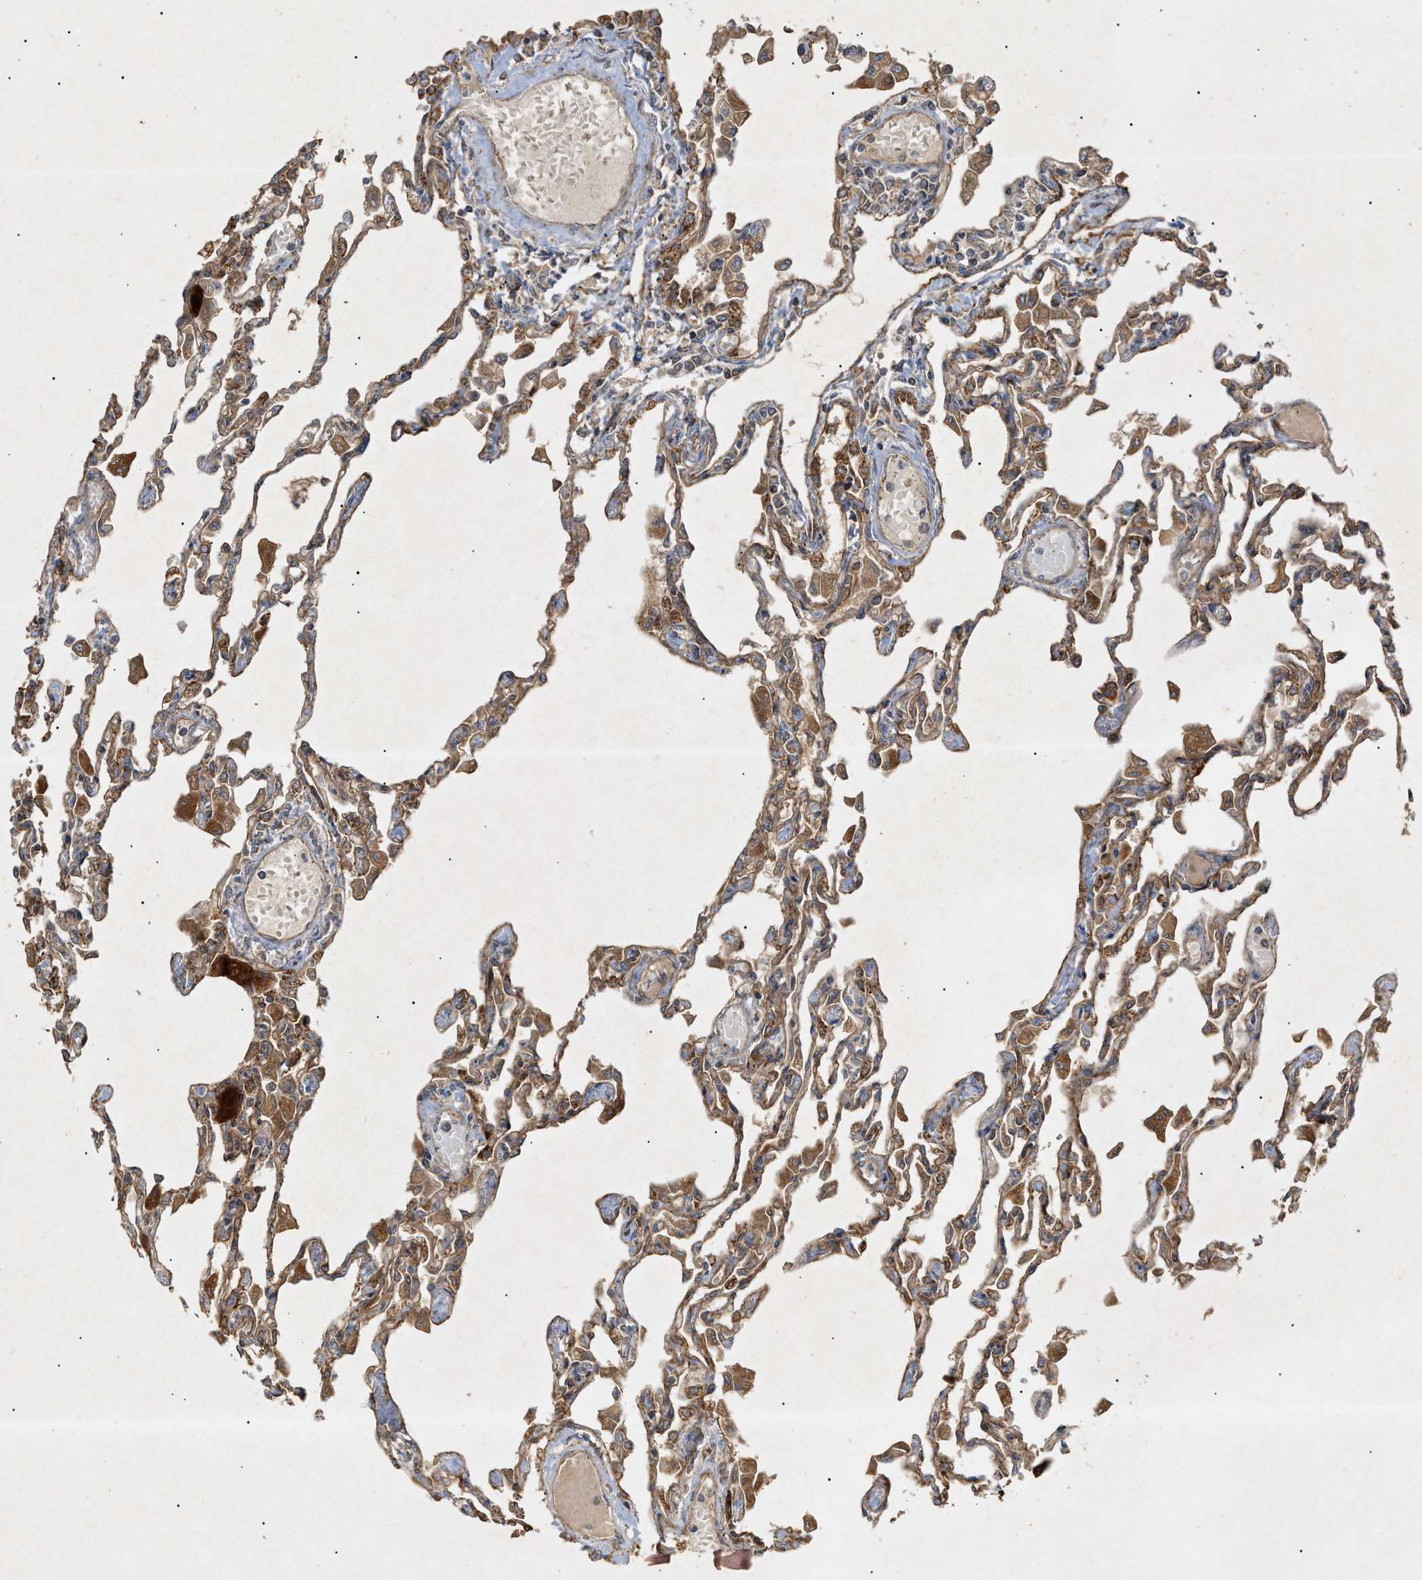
{"staining": {"intensity": "moderate", "quantity": ">75%", "location": "cytoplasmic/membranous"}, "tissue": "lung", "cell_type": "Alveolar cells", "image_type": "normal", "snomed": [{"axis": "morphology", "description": "Normal tissue, NOS"}, {"axis": "topography", "description": "Bronchus"}, {"axis": "topography", "description": "Lung"}], "caption": "Alveolar cells display medium levels of moderate cytoplasmic/membranous staining in about >75% of cells in benign lung.", "gene": "MTCH1", "patient": {"sex": "female", "age": 49}}